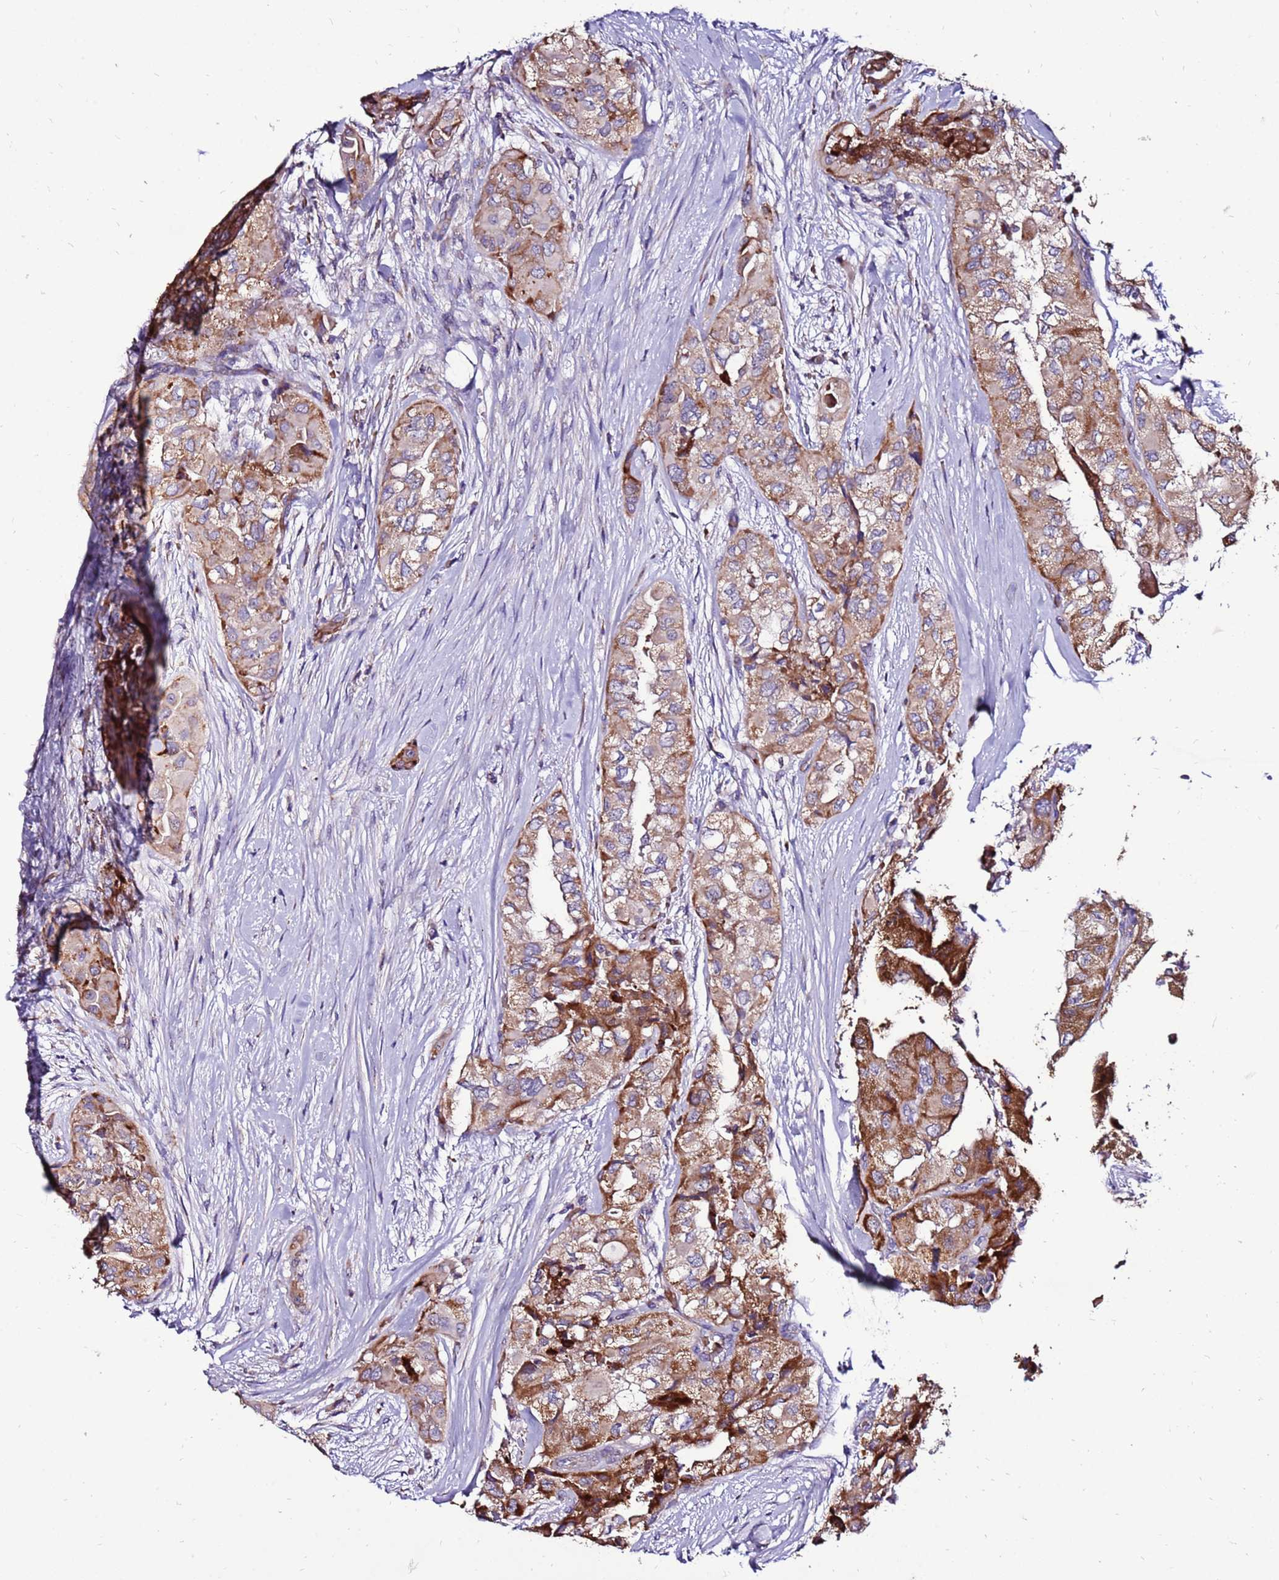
{"staining": {"intensity": "moderate", "quantity": ">75%", "location": "cytoplasmic/membranous"}, "tissue": "thyroid cancer", "cell_type": "Tumor cells", "image_type": "cancer", "snomed": [{"axis": "morphology", "description": "Papillary adenocarcinoma, NOS"}, {"axis": "topography", "description": "Thyroid gland"}], "caption": "Moderate cytoplasmic/membranous positivity is present in approximately >75% of tumor cells in thyroid cancer.", "gene": "SPSB3", "patient": {"sex": "female", "age": 59}}